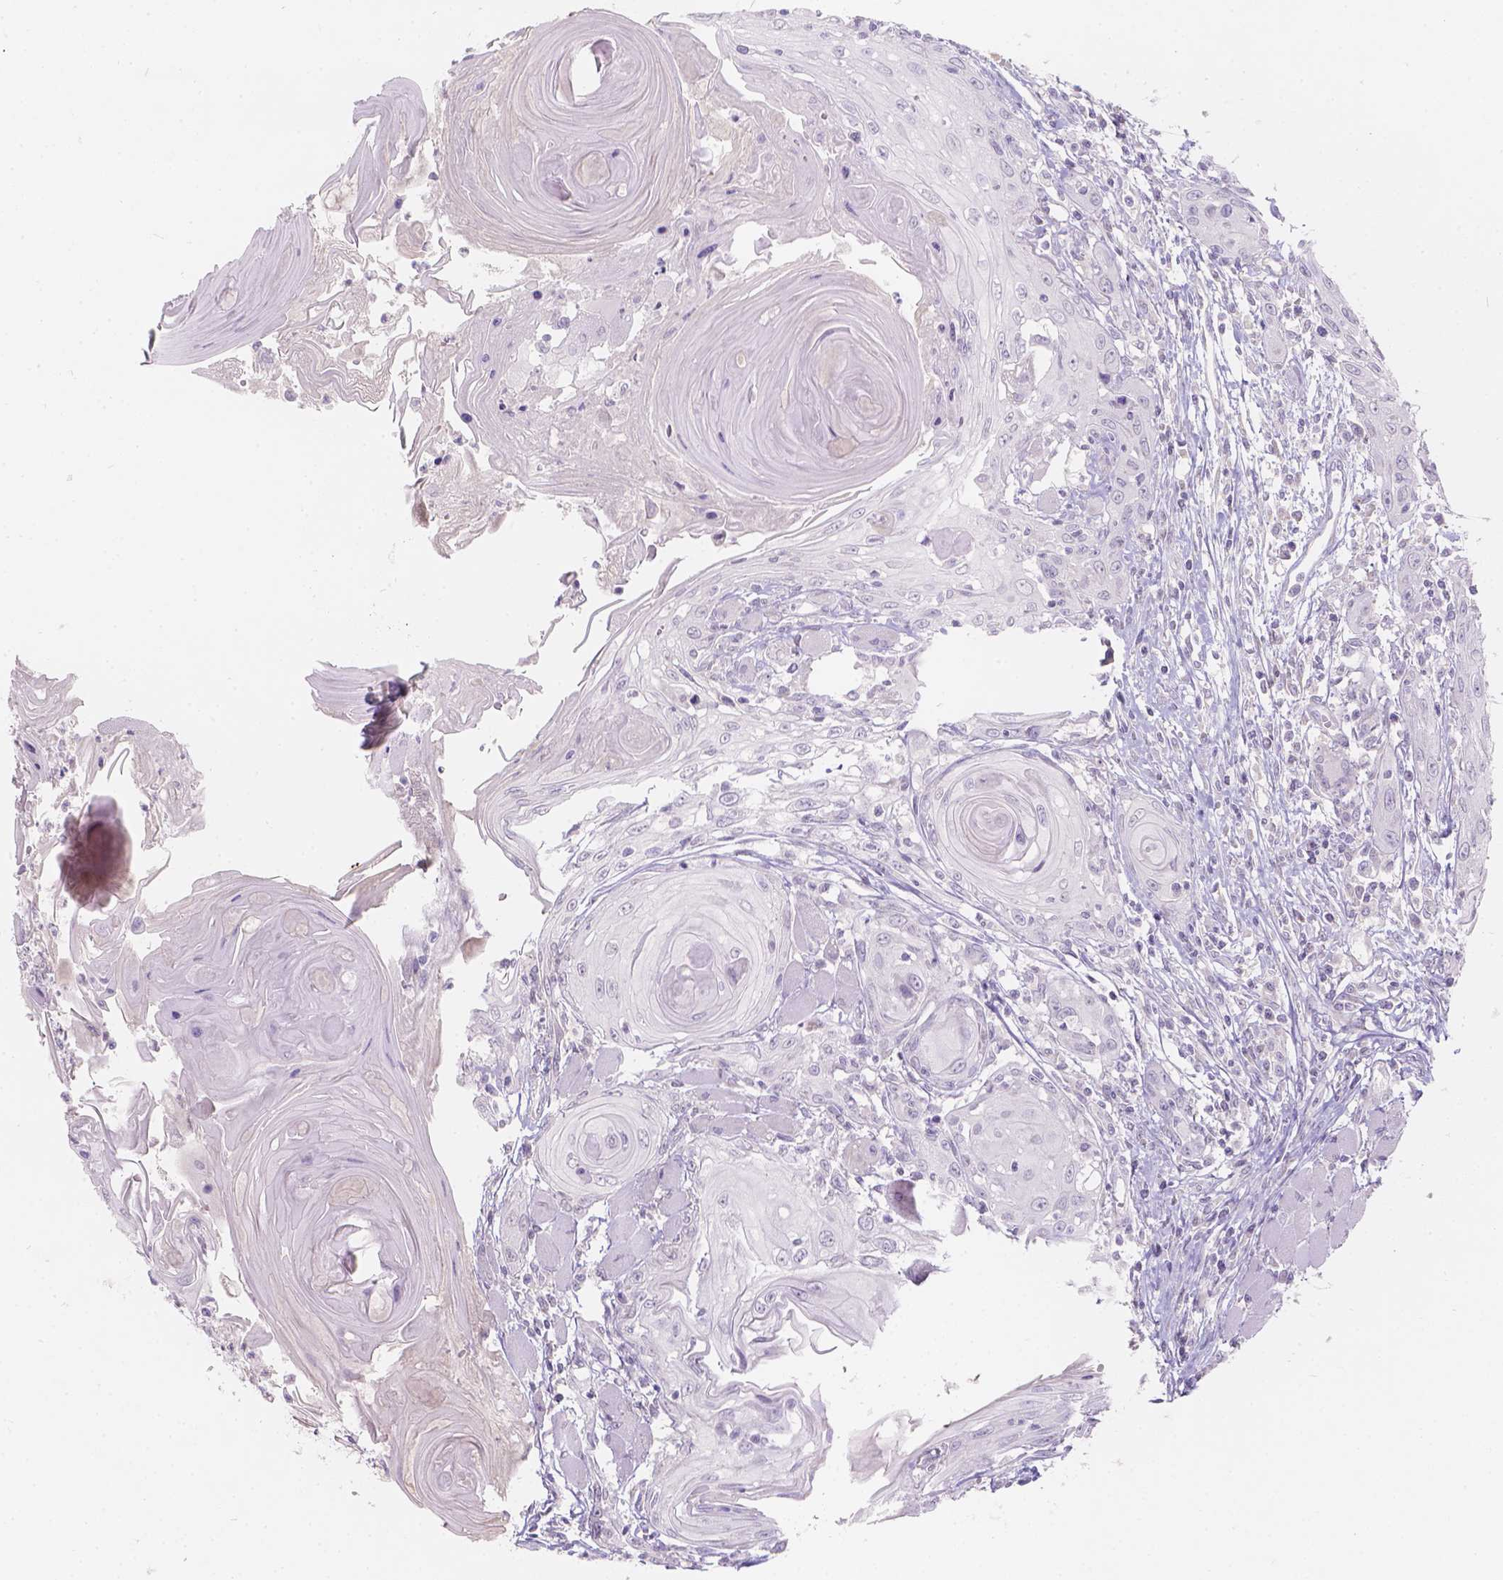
{"staining": {"intensity": "negative", "quantity": "none", "location": "none"}, "tissue": "head and neck cancer", "cell_type": "Tumor cells", "image_type": "cancer", "snomed": [{"axis": "morphology", "description": "Squamous cell carcinoma, NOS"}, {"axis": "topography", "description": "Head-Neck"}], "caption": "DAB (3,3'-diaminobenzidine) immunohistochemical staining of head and neck cancer (squamous cell carcinoma) reveals no significant positivity in tumor cells.", "gene": "HTN3", "patient": {"sex": "female", "age": 80}}